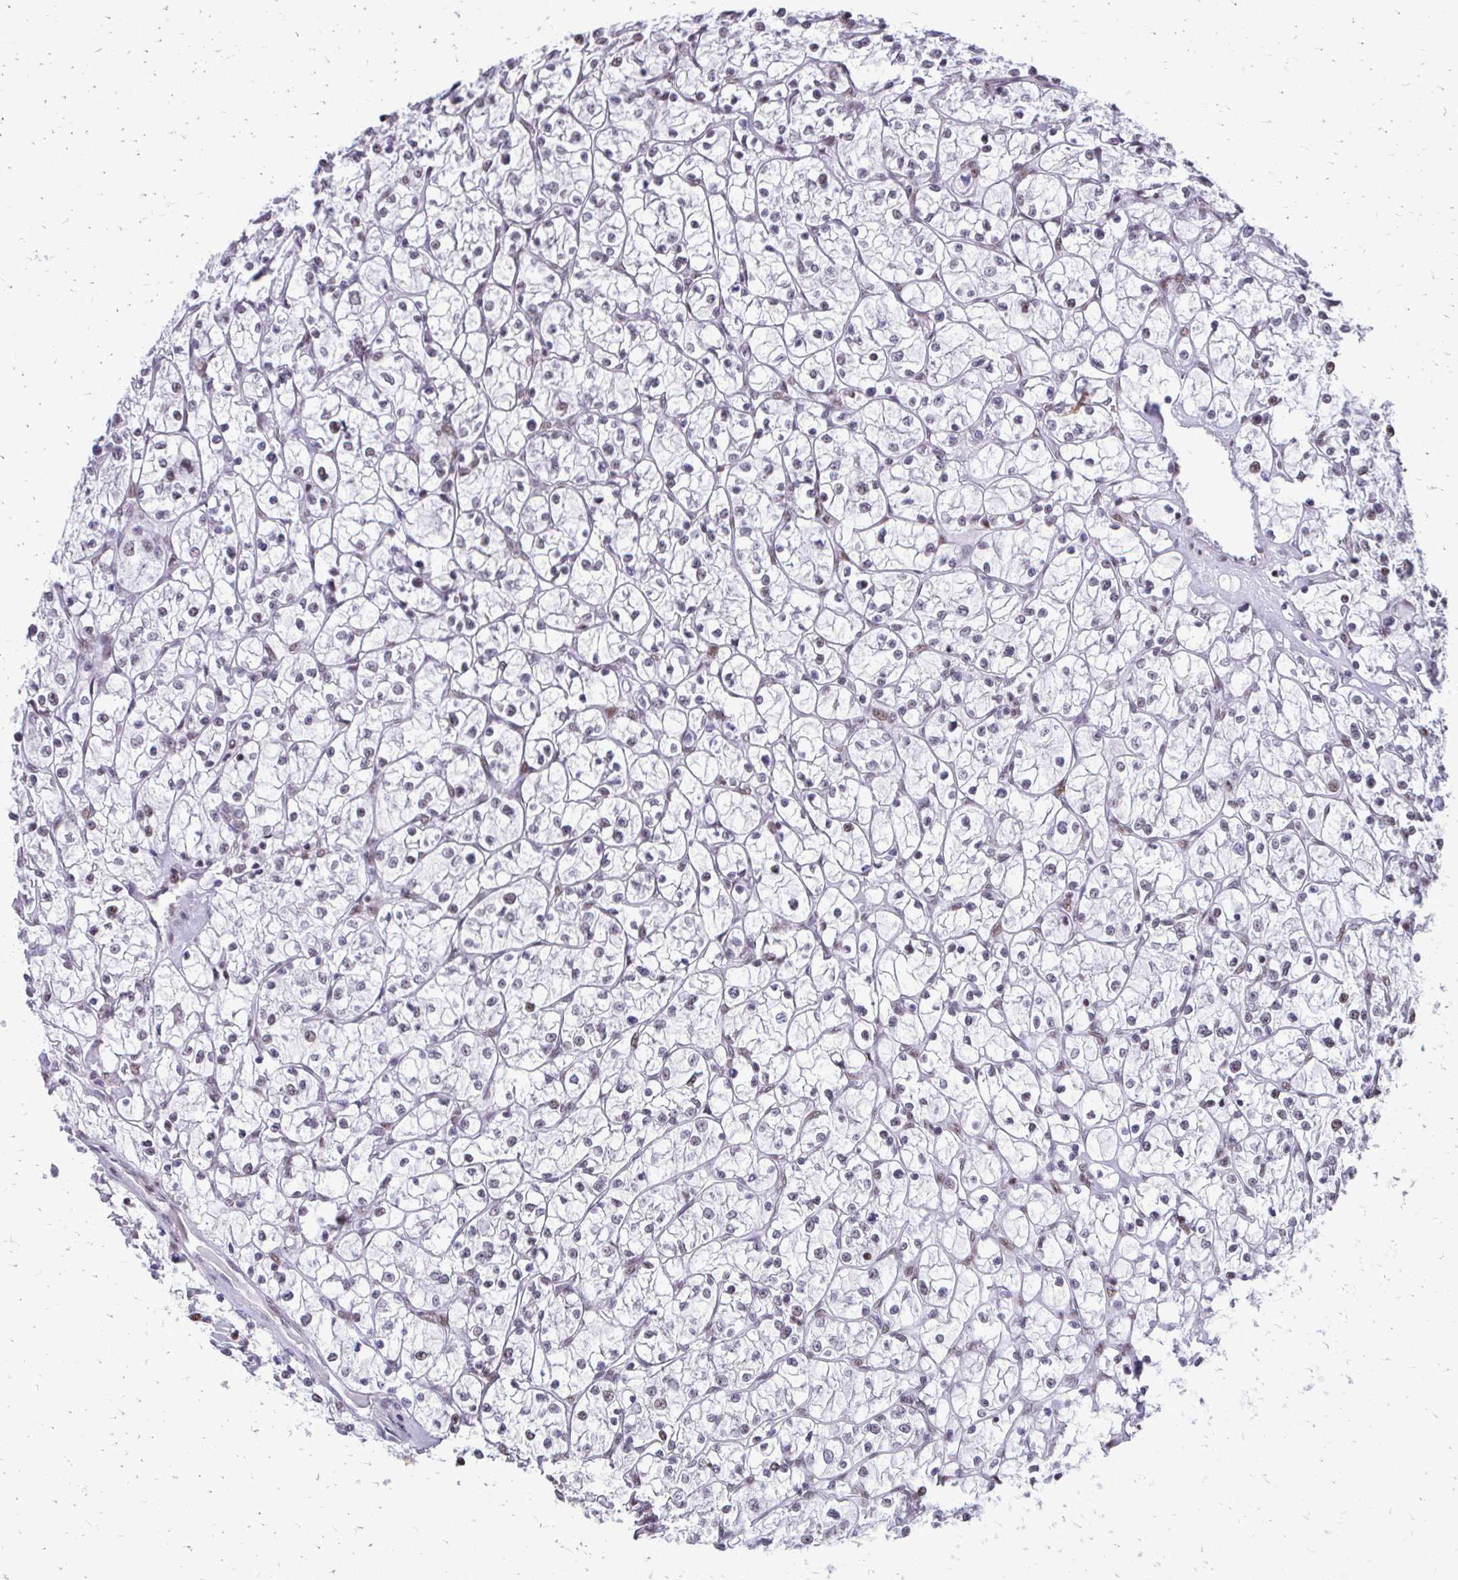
{"staining": {"intensity": "weak", "quantity": "<25%", "location": "nuclear"}, "tissue": "renal cancer", "cell_type": "Tumor cells", "image_type": "cancer", "snomed": [{"axis": "morphology", "description": "Adenocarcinoma, NOS"}, {"axis": "topography", "description": "Kidney"}], "caption": "There is no significant positivity in tumor cells of adenocarcinoma (renal).", "gene": "SS18", "patient": {"sex": "female", "age": 64}}